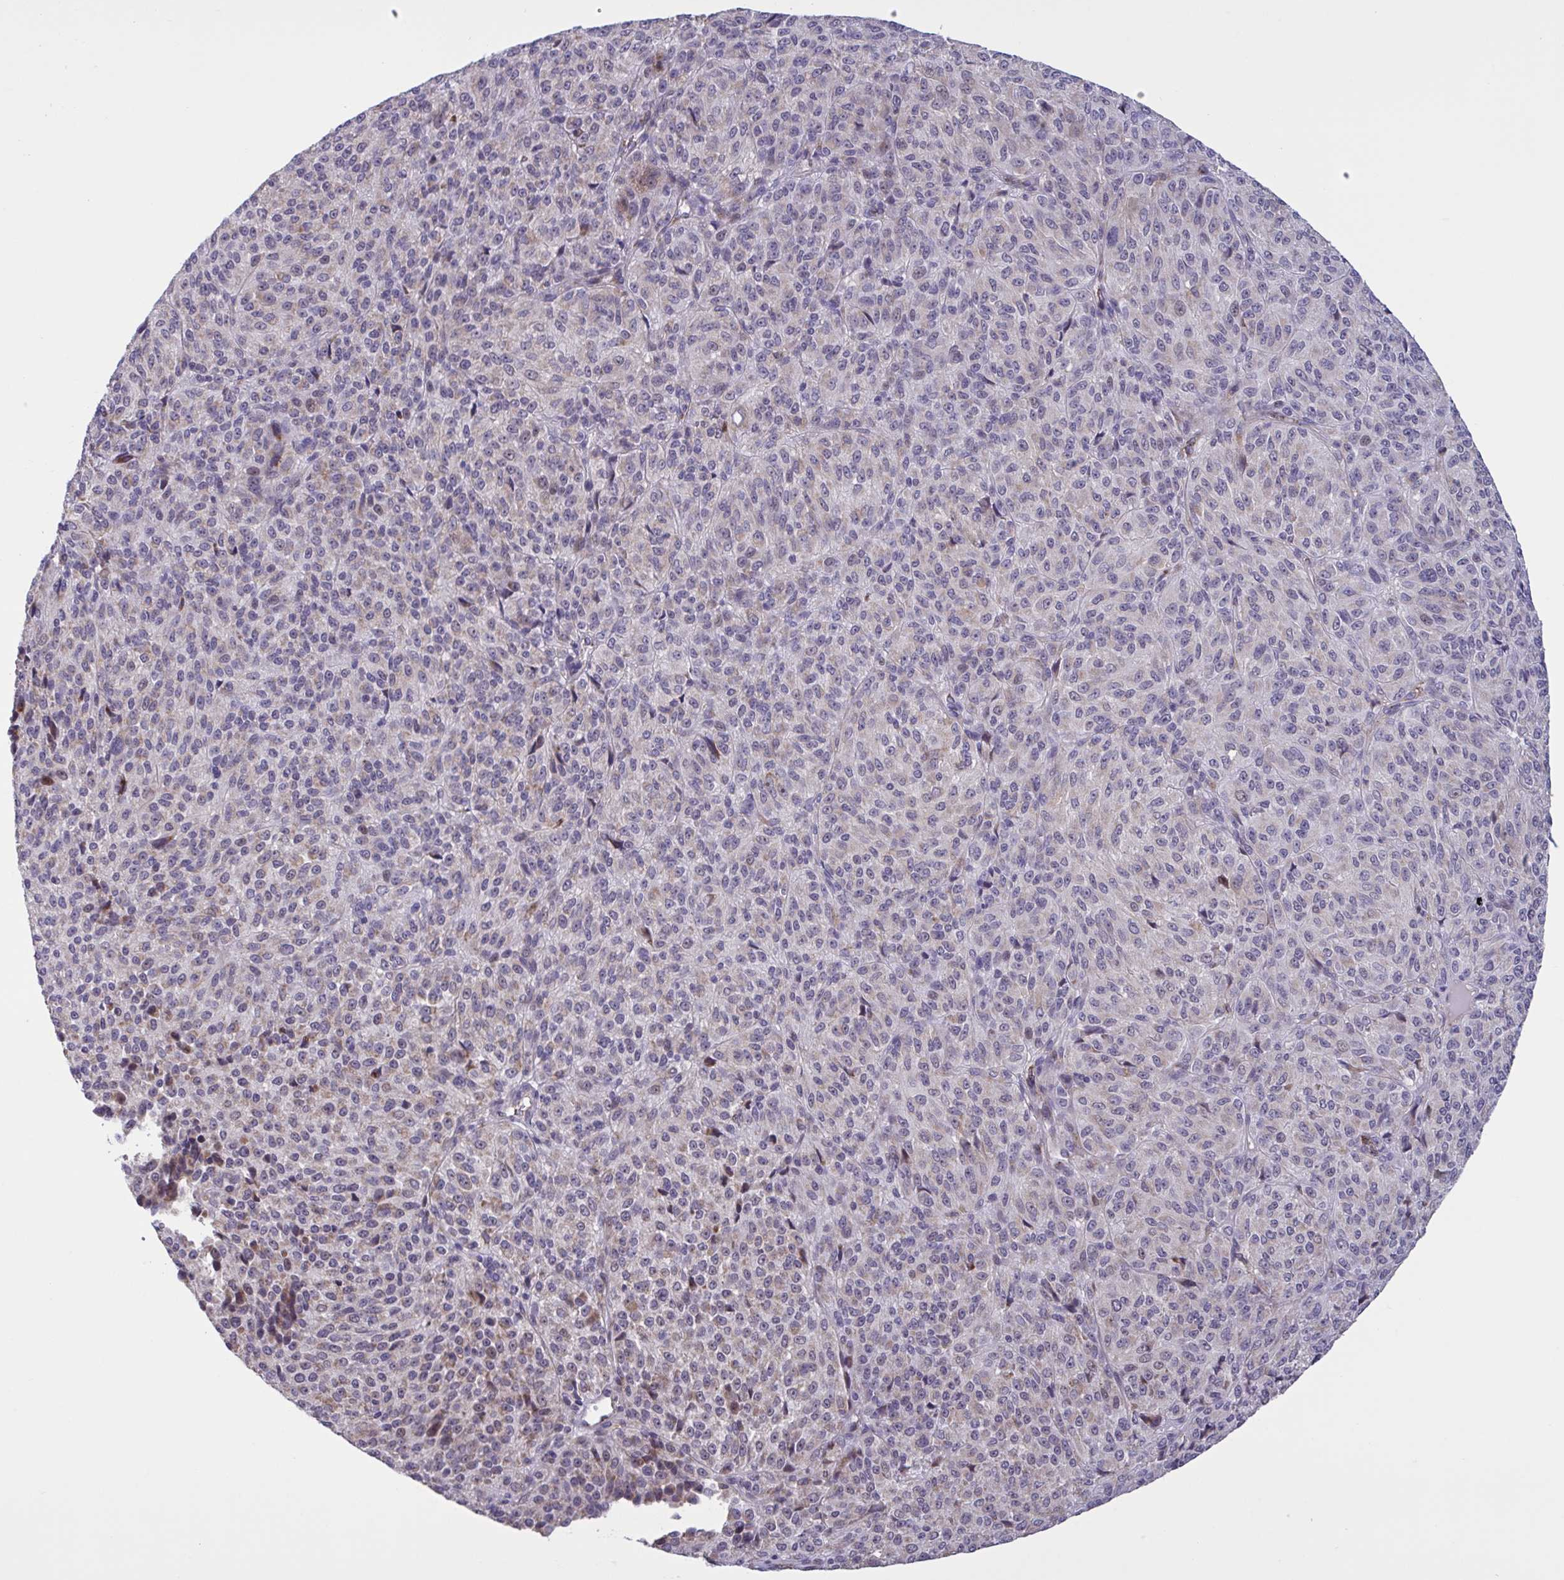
{"staining": {"intensity": "weak", "quantity": "25%-75%", "location": "cytoplasmic/membranous"}, "tissue": "melanoma", "cell_type": "Tumor cells", "image_type": "cancer", "snomed": [{"axis": "morphology", "description": "Malignant melanoma, Metastatic site"}, {"axis": "topography", "description": "Brain"}], "caption": "The histopathology image reveals staining of malignant melanoma (metastatic site), revealing weak cytoplasmic/membranous protein positivity (brown color) within tumor cells.", "gene": "CD101", "patient": {"sex": "female", "age": 56}}